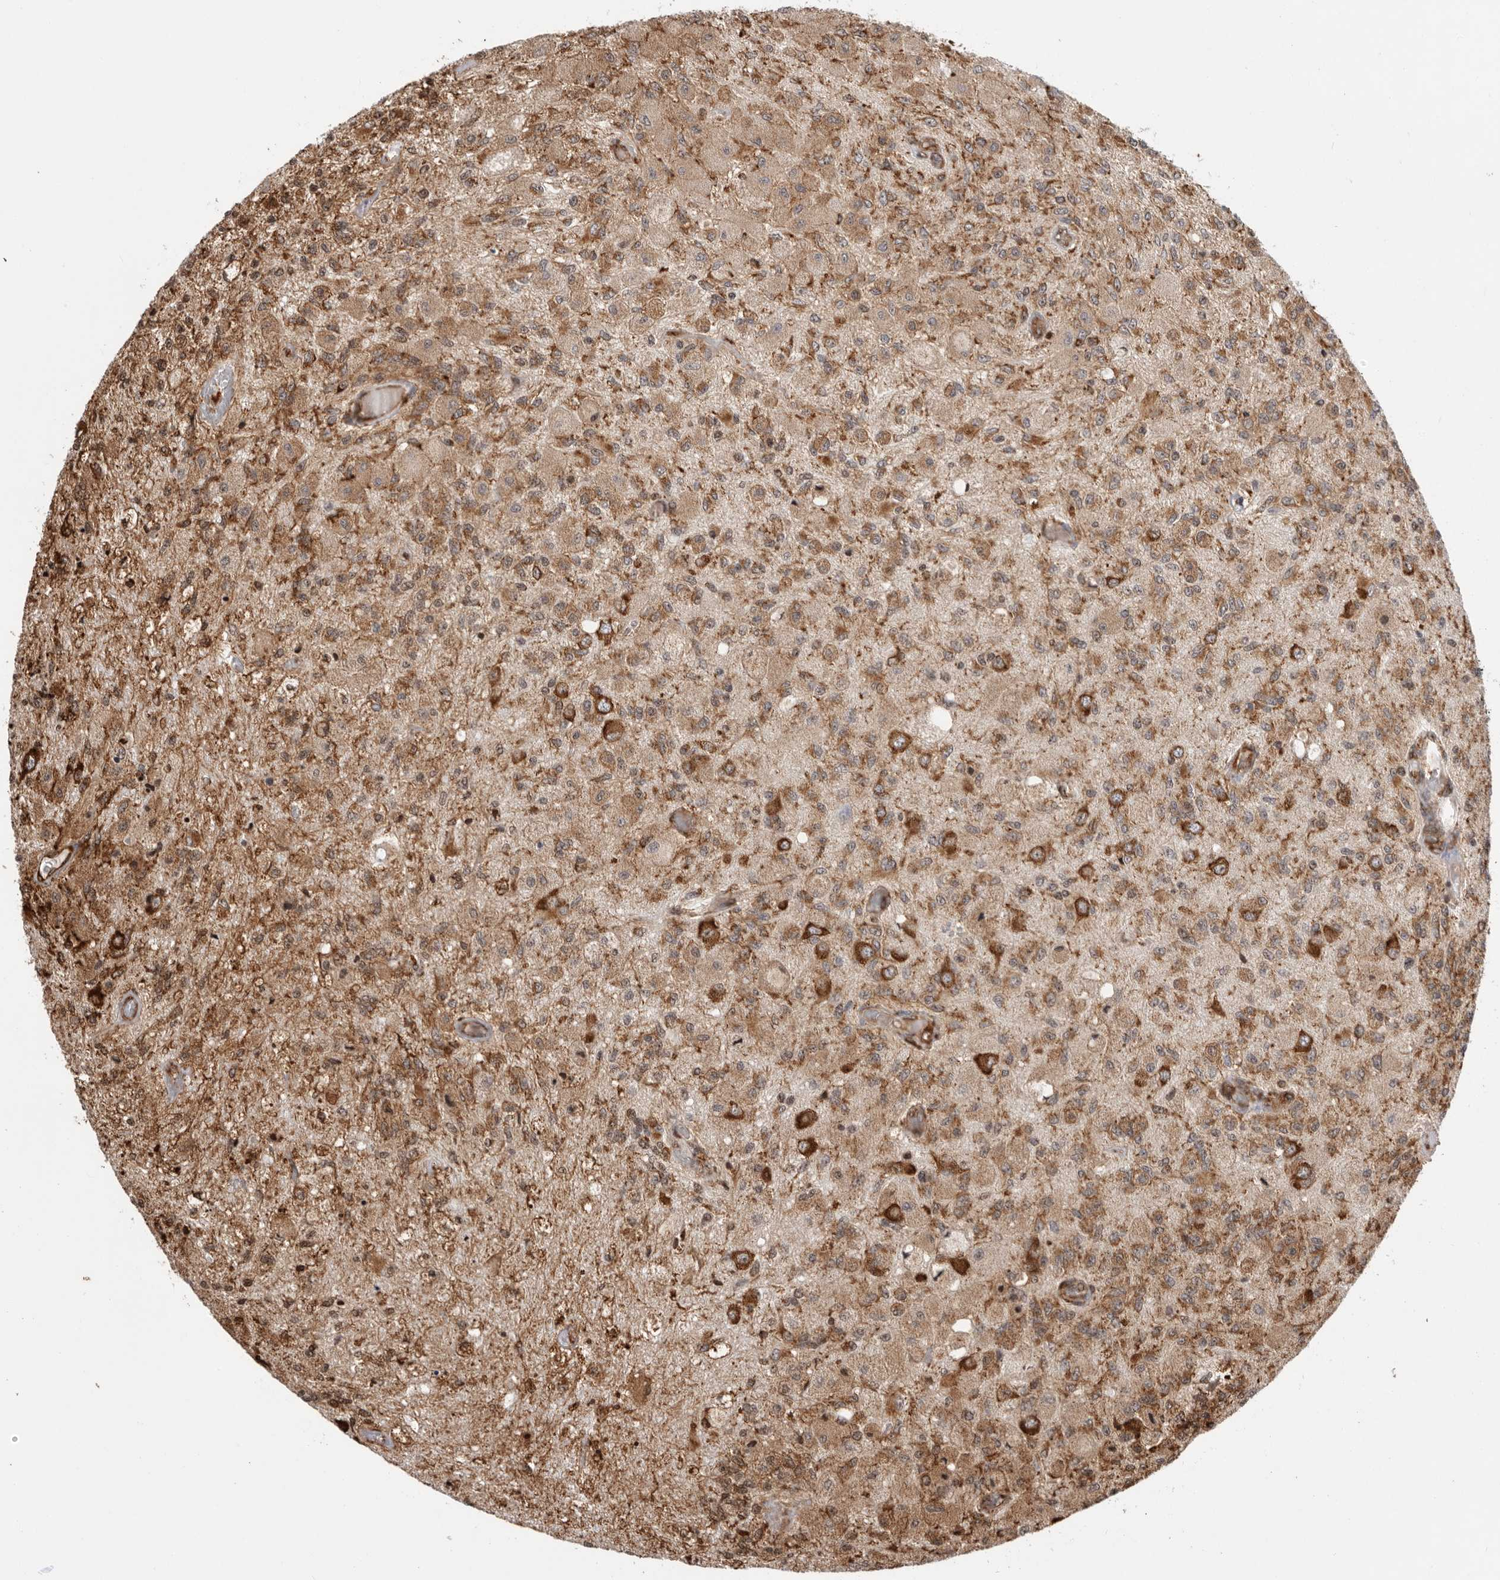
{"staining": {"intensity": "moderate", "quantity": ">75%", "location": "cytoplasmic/membranous"}, "tissue": "glioma", "cell_type": "Tumor cells", "image_type": "cancer", "snomed": [{"axis": "morphology", "description": "Normal tissue, NOS"}, {"axis": "morphology", "description": "Glioma, malignant, High grade"}, {"axis": "topography", "description": "Cerebral cortex"}], "caption": "A brown stain highlights moderate cytoplasmic/membranous expression of a protein in malignant glioma (high-grade) tumor cells.", "gene": "FZD3", "patient": {"sex": "male", "age": 77}}